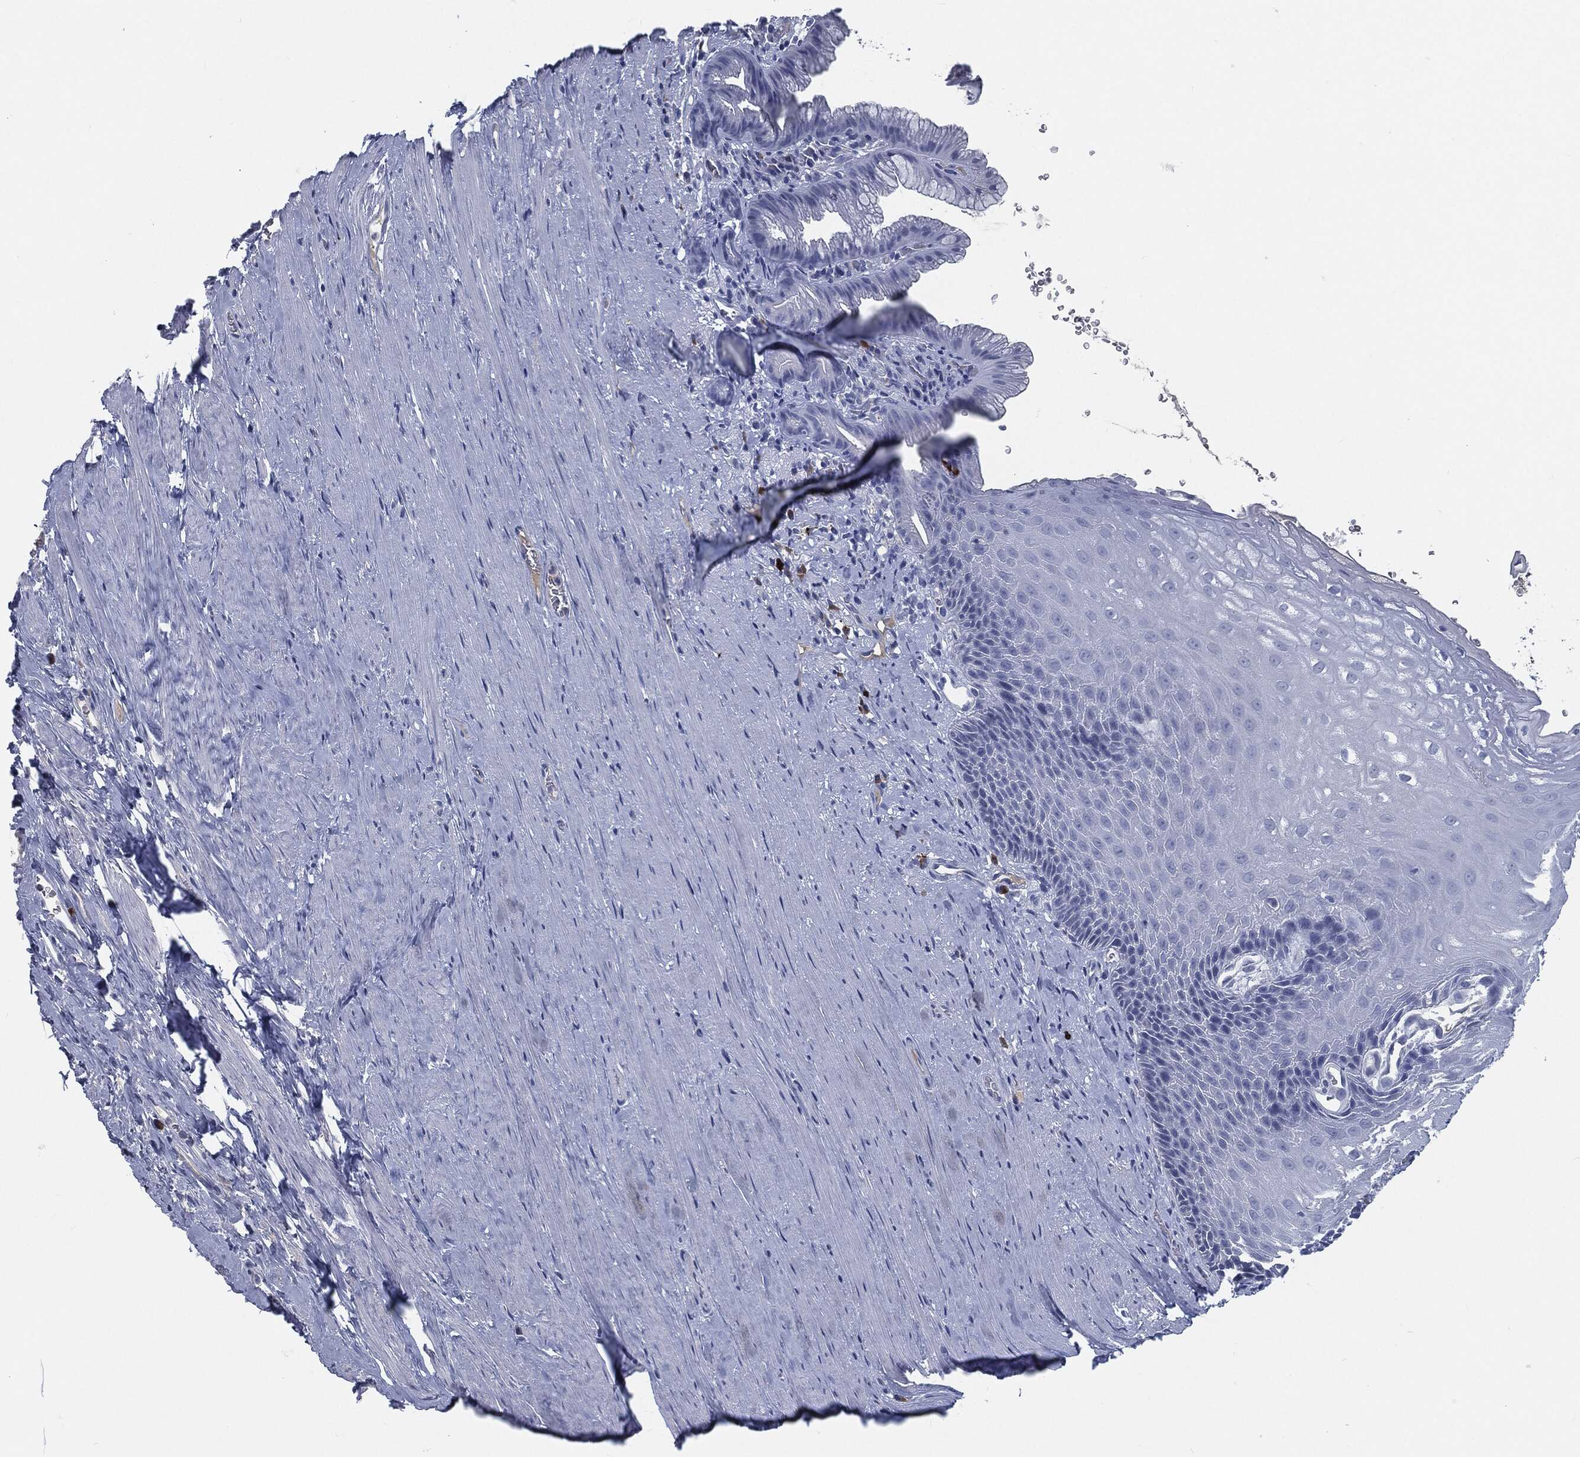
{"staining": {"intensity": "negative", "quantity": "none", "location": "none"}, "tissue": "esophagus", "cell_type": "Squamous epithelial cells", "image_type": "normal", "snomed": [{"axis": "morphology", "description": "Normal tissue, NOS"}, {"axis": "topography", "description": "Esophagus"}], "caption": "Esophagus was stained to show a protein in brown. There is no significant expression in squamous epithelial cells. The staining was performed using DAB (3,3'-diaminobenzidine) to visualize the protein expression in brown, while the nuclei were stained in blue with hematoxylin (Magnification: 20x).", "gene": "MST1", "patient": {"sex": "male", "age": 64}}